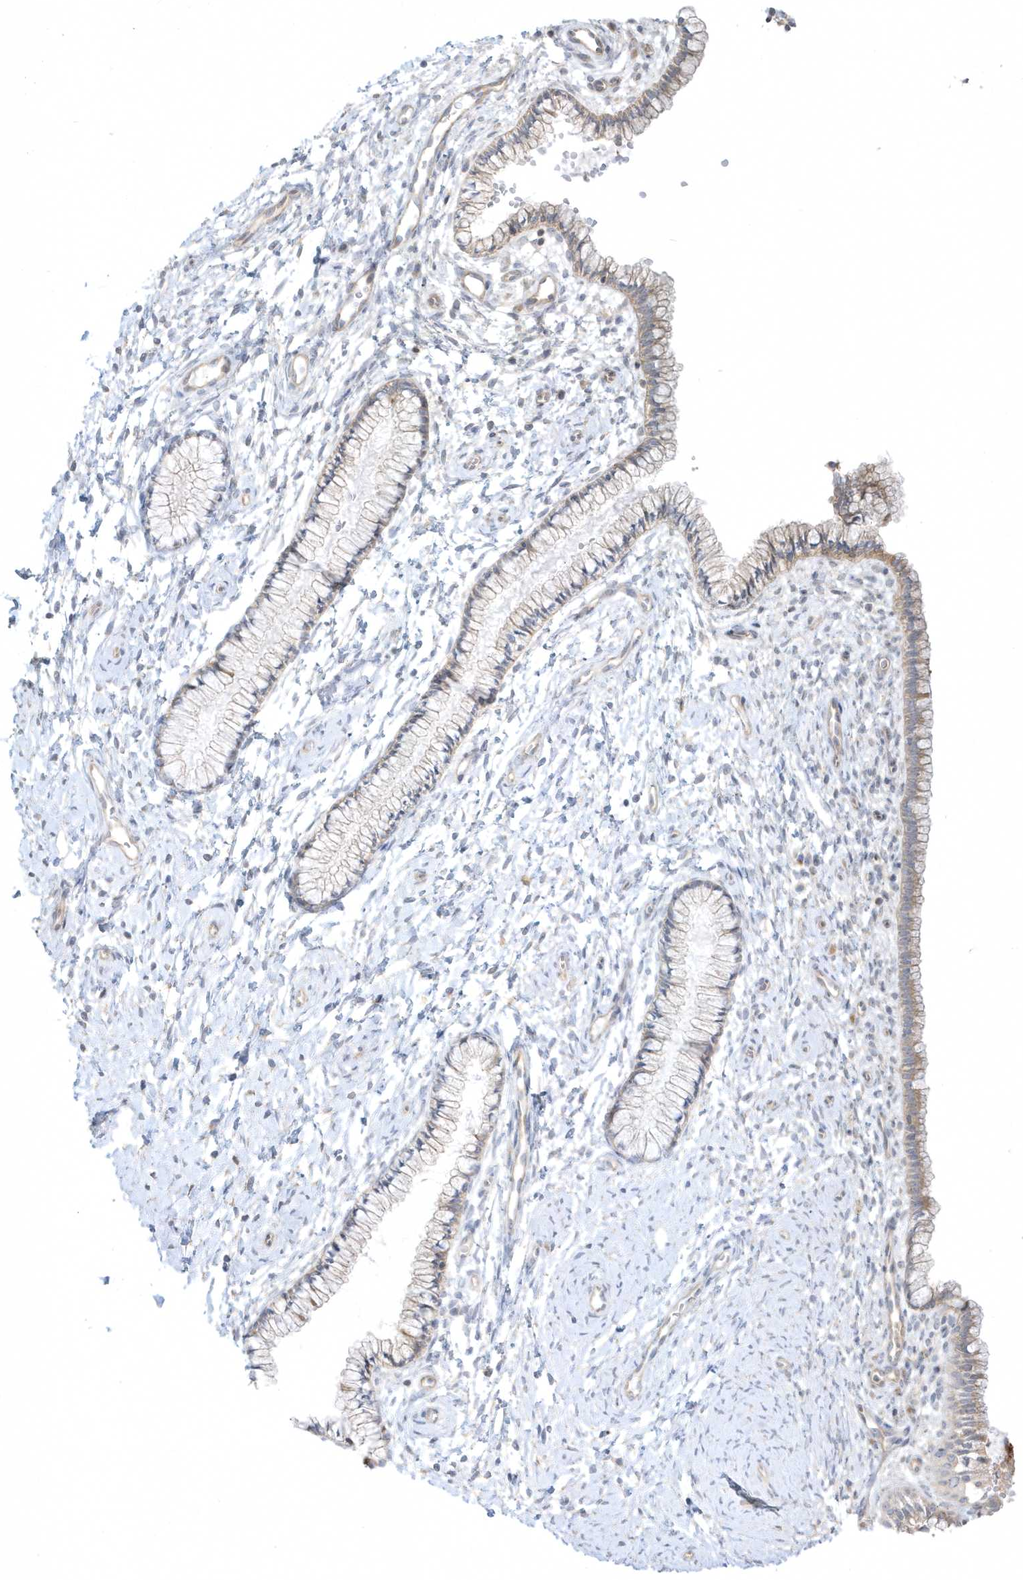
{"staining": {"intensity": "weak", "quantity": "25%-75%", "location": "cytoplasmic/membranous"}, "tissue": "cervix", "cell_type": "Glandular cells", "image_type": "normal", "snomed": [{"axis": "morphology", "description": "Normal tissue, NOS"}, {"axis": "topography", "description": "Cervix"}], "caption": "Cervix stained with a brown dye displays weak cytoplasmic/membranous positive positivity in approximately 25%-75% of glandular cells.", "gene": "ARHGEF9", "patient": {"sex": "female", "age": 33}}